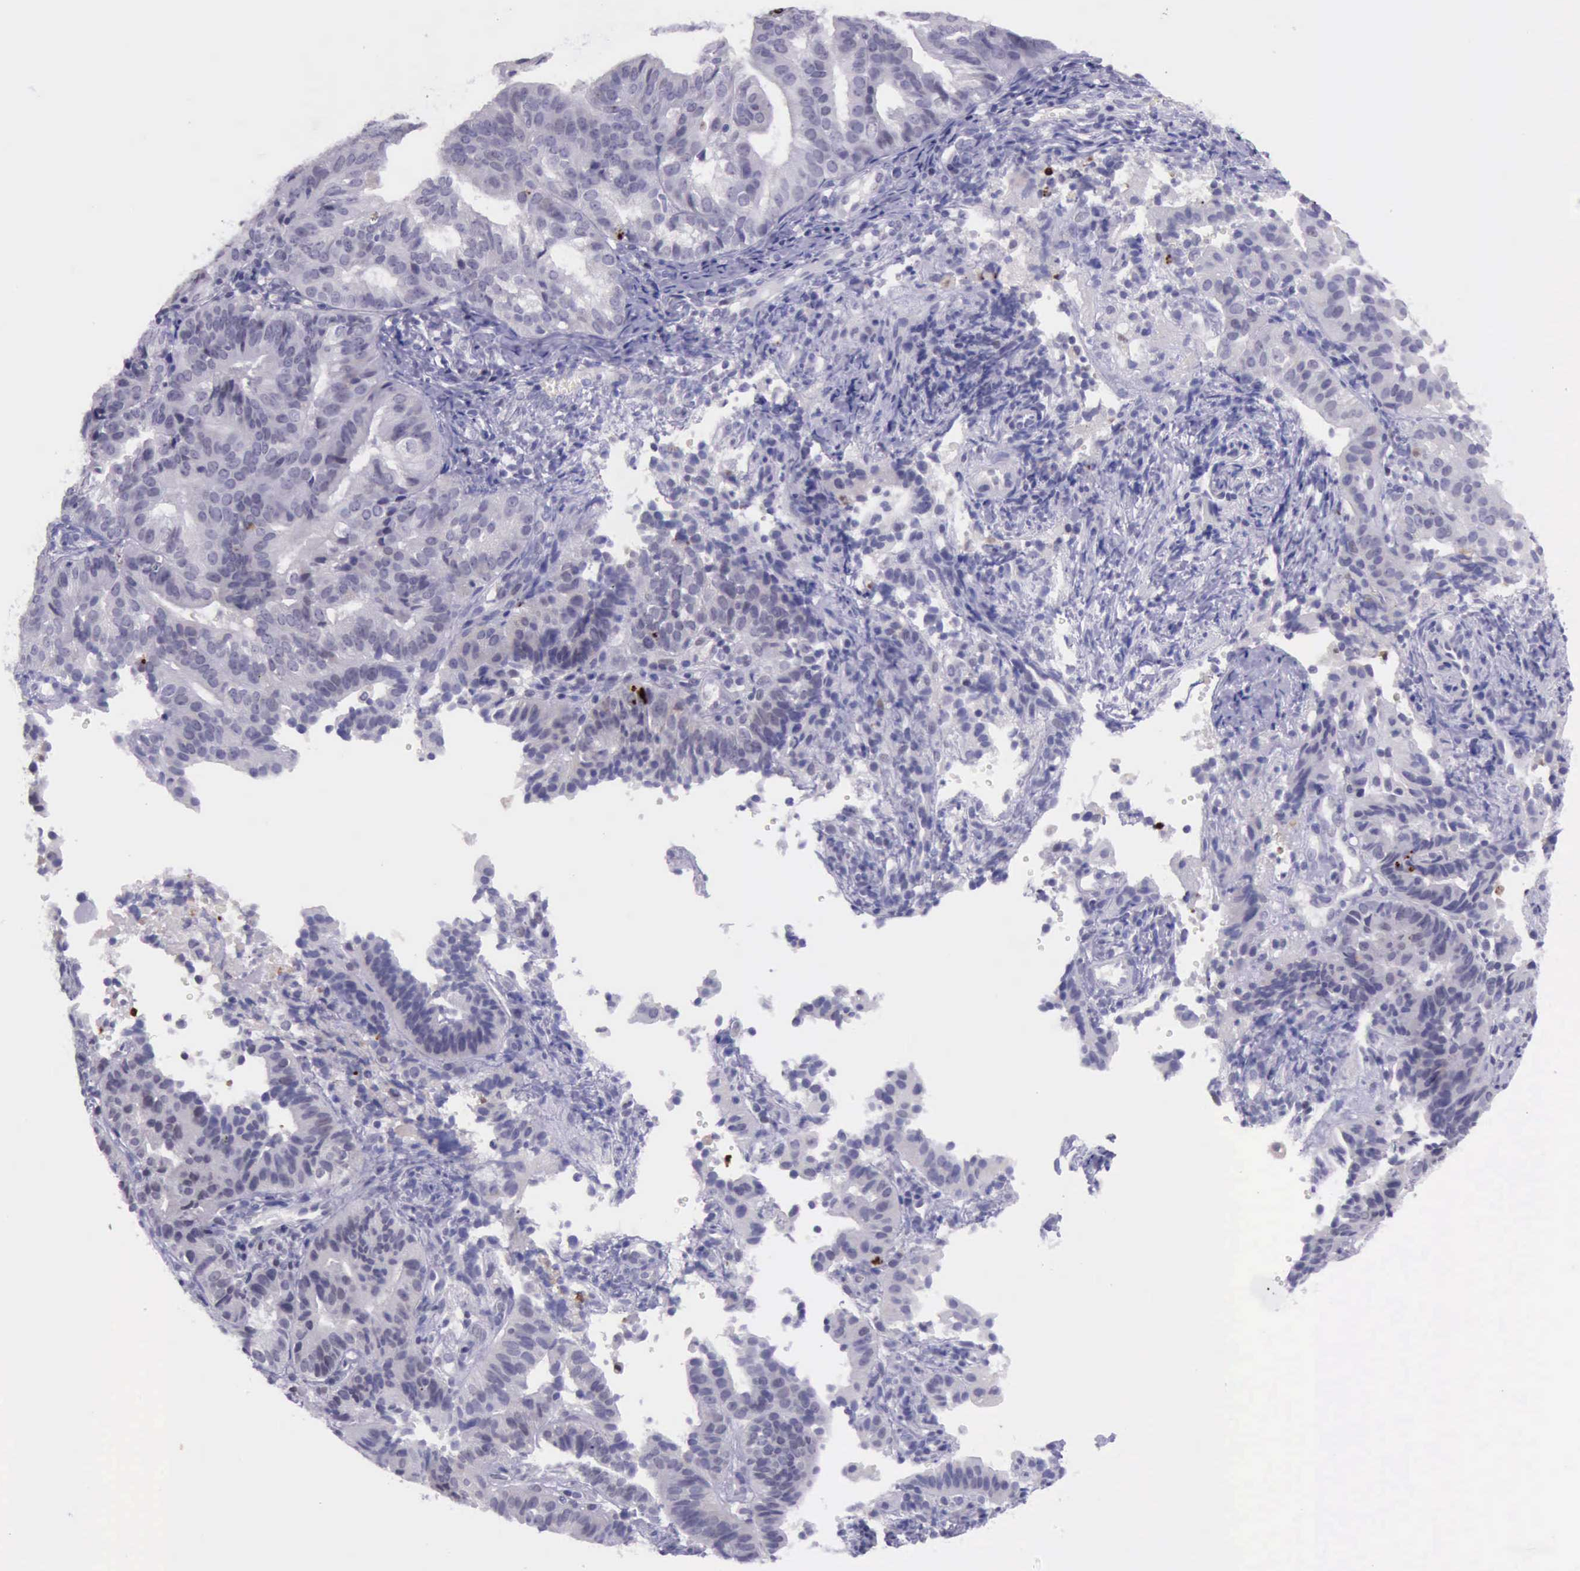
{"staining": {"intensity": "strong", "quantity": "<25%", "location": "nuclear"}, "tissue": "cervical cancer", "cell_type": "Tumor cells", "image_type": "cancer", "snomed": [{"axis": "morphology", "description": "Adenocarcinoma, NOS"}, {"axis": "topography", "description": "Cervix"}], "caption": "Cervical cancer was stained to show a protein in brown. There is medium levels of strong nuclear staining in about <25% of tumor cells. Nuclei are stained in blue.", "gene": "PARP1", "patient": {"sex": "female", "age": 60}}